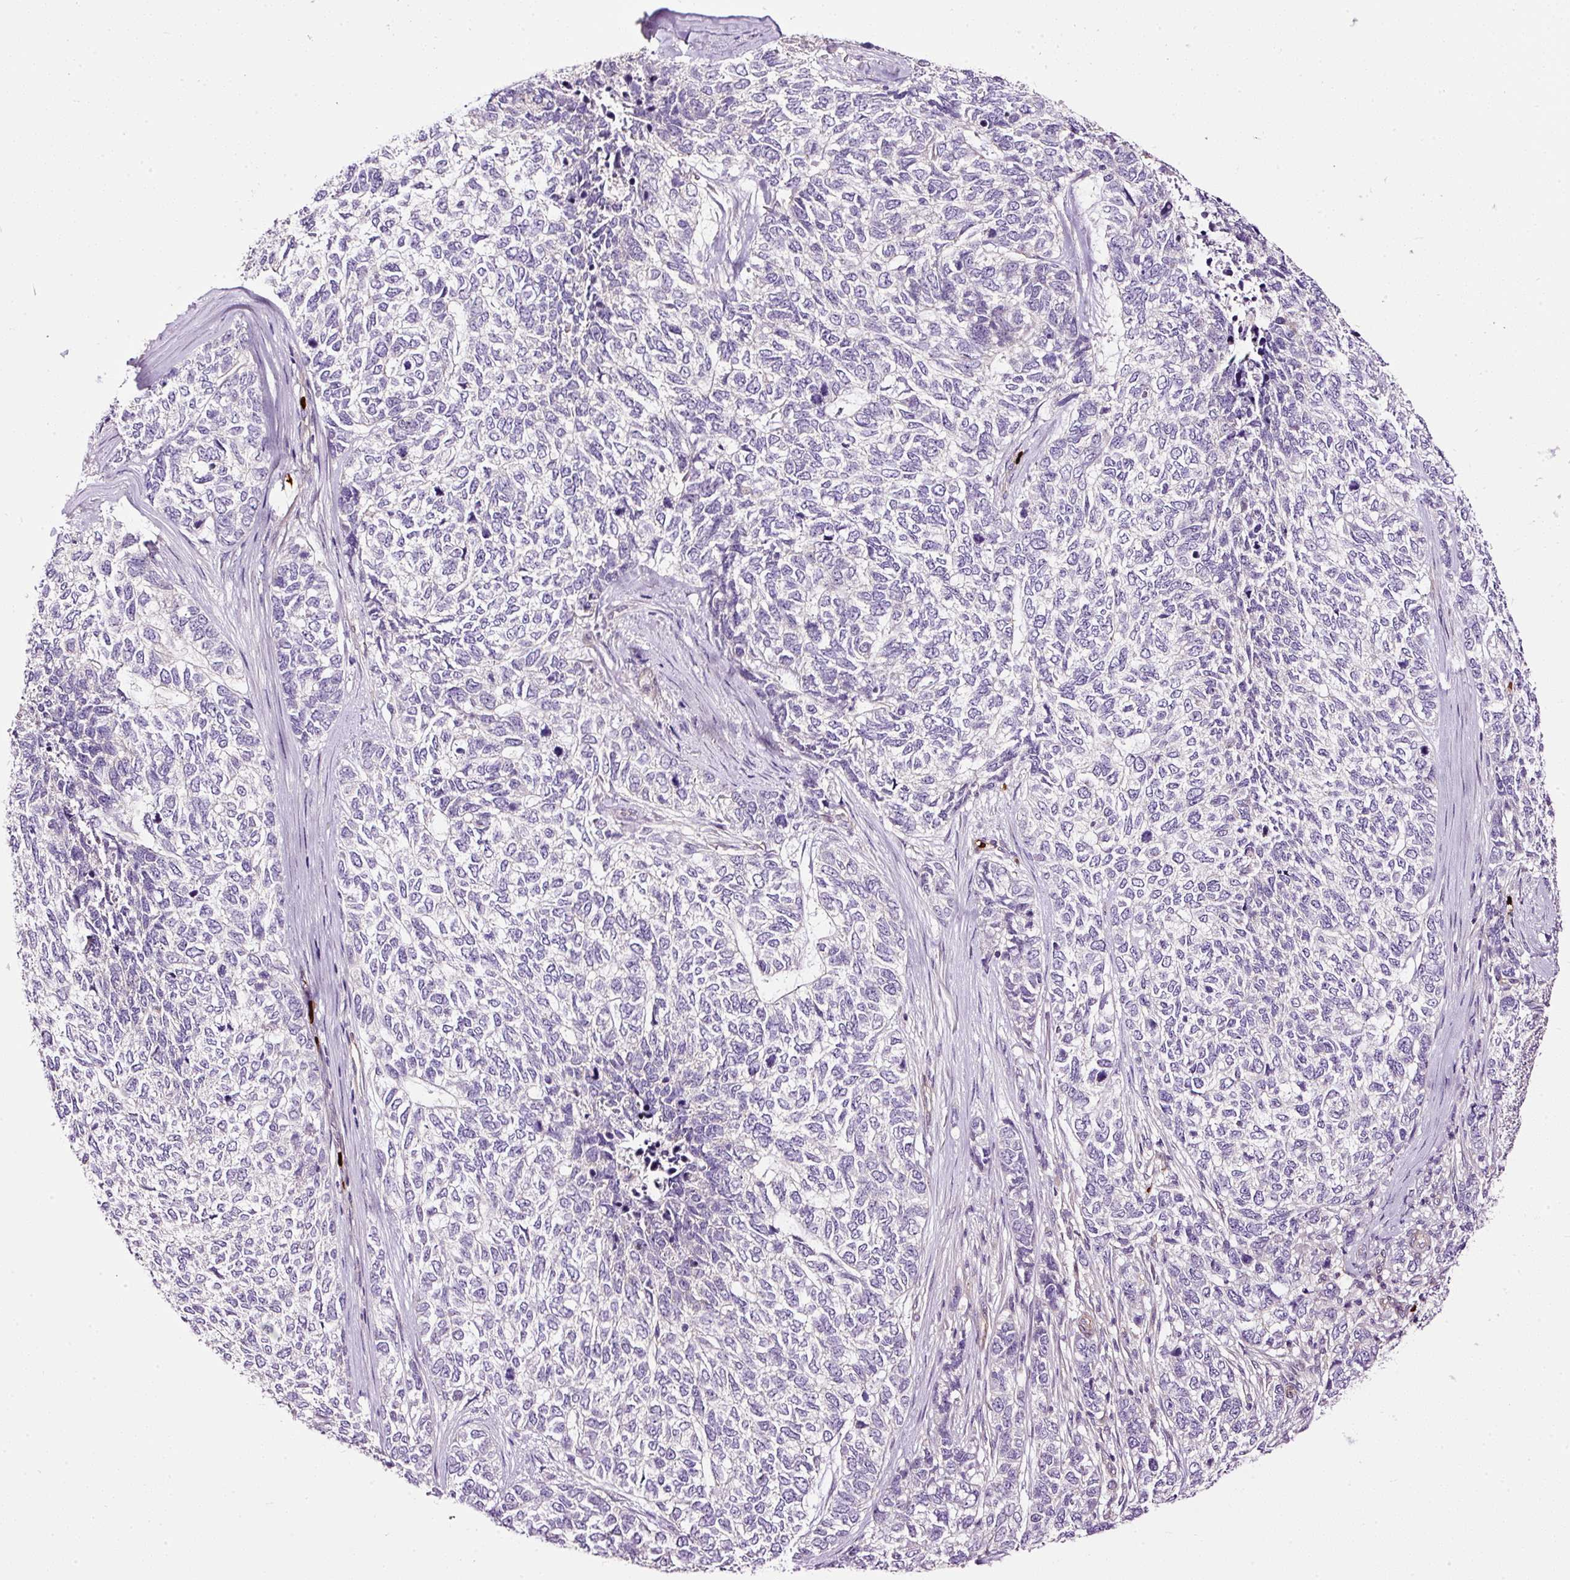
{"staining": {"intensity": "negative", "quantity": "none", "location": "none"}, "tissue": "skin cancer", "cell_type": "Tumor cells", "image_type": "cancer", "snomed": [{"axis": "morphology", "description": "Basal cell carcinoma"}, {"axis": "topography", "description": "Skin"}], "caption": "A micrograph of skin basal cell carcinoma stained for a protein exhibits no brown staining in tumor cells.", "gene": "USHBP1", "patient": {"sex": "female", "age": 65}}